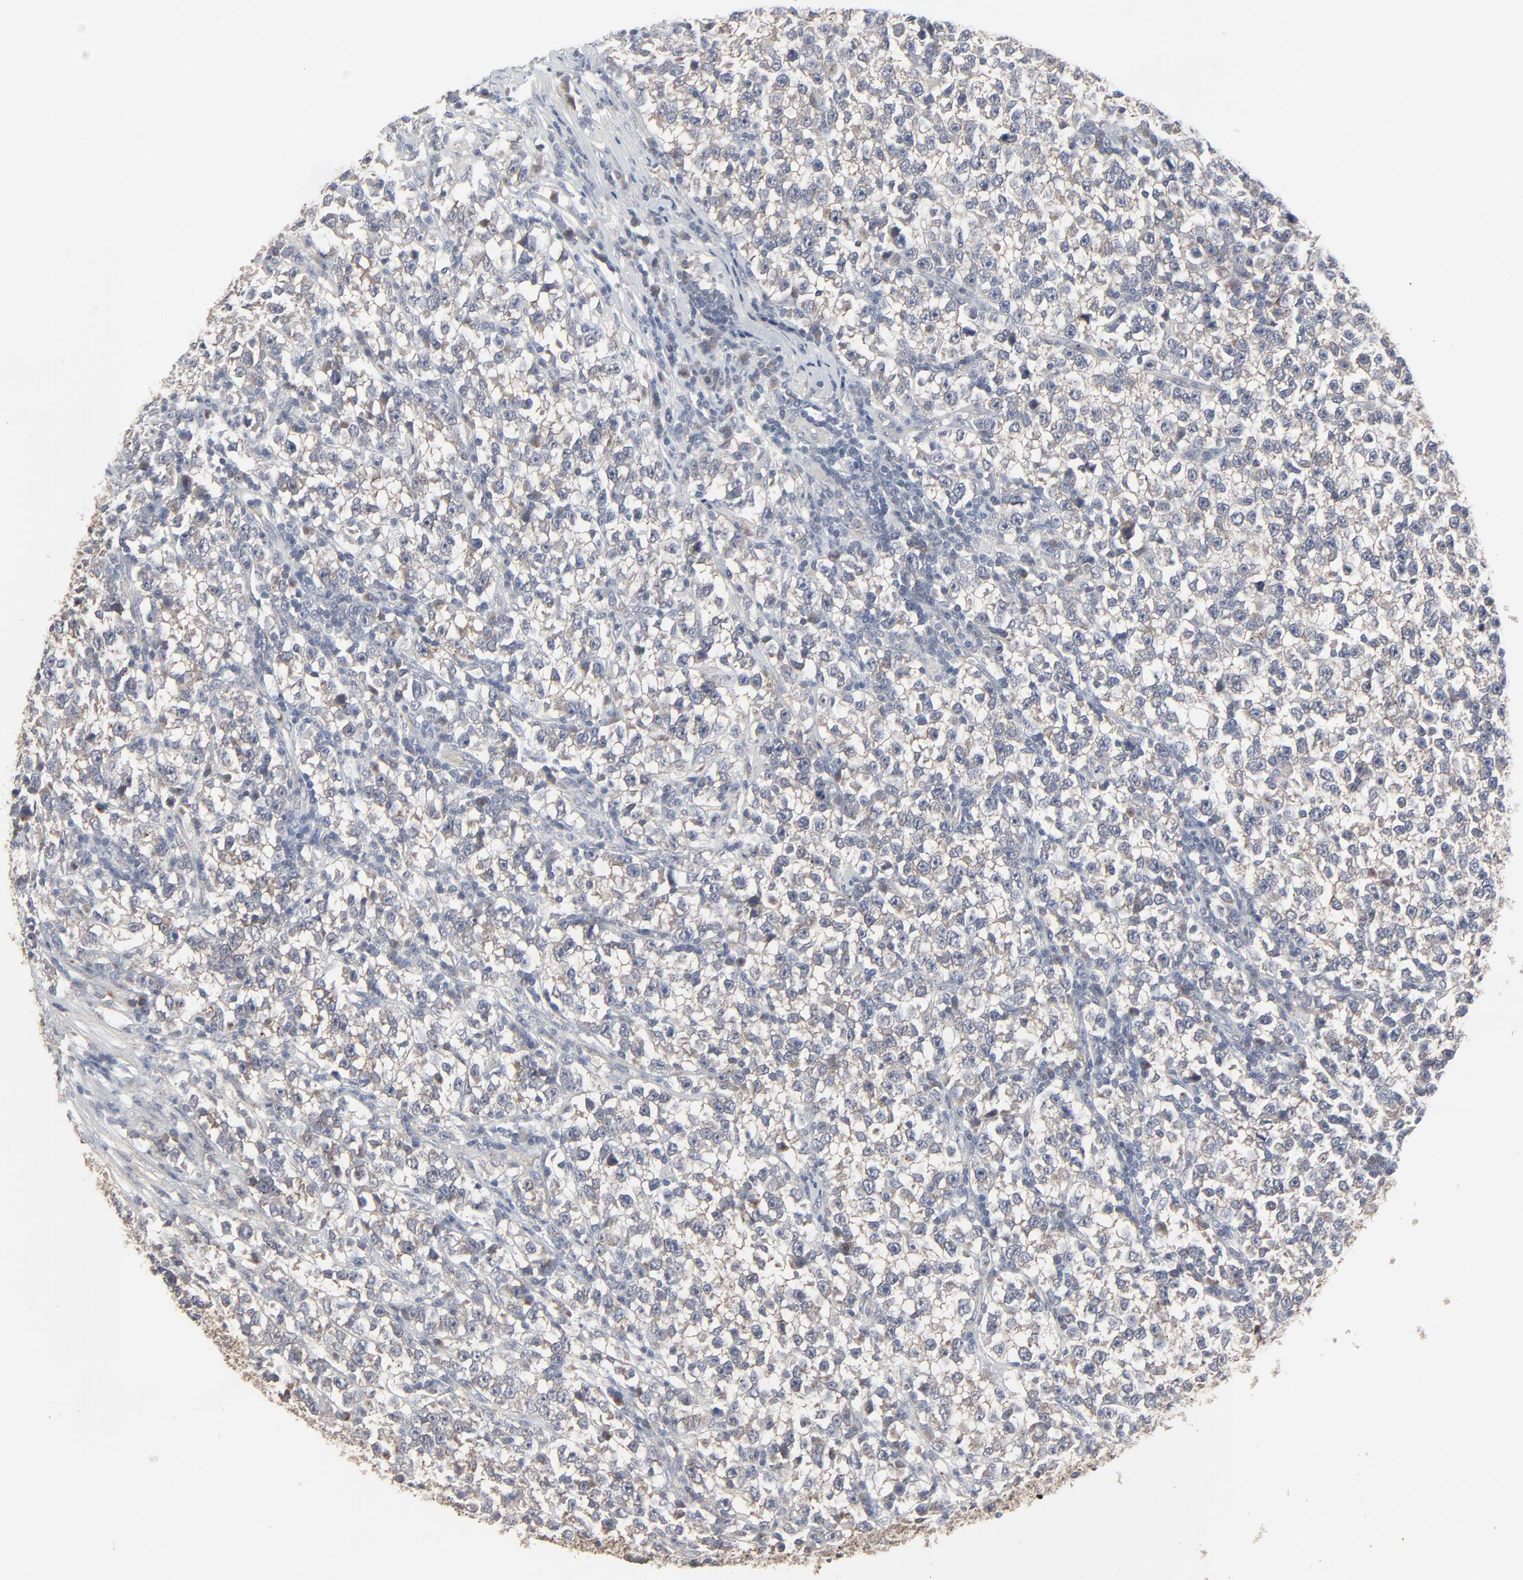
{"staining": {"intensity": "moderate", "quantity": "25%-75%", "location": "cytoplasmic/membranous"}, "tissue": "testis cancer", "cell_type": "Tumor cells", "image_type": "cancer", "snomed": [{"axis": "morphology", "description": "Seminoma, NOS"}, {"axis": "topography", "description": "Testis"}], "caption": "Testis cancer stained with a protein marker shows moderate staining in tumor cells.", "gene": "JAM3", "patient": {"sex": "male", "age": 43}}